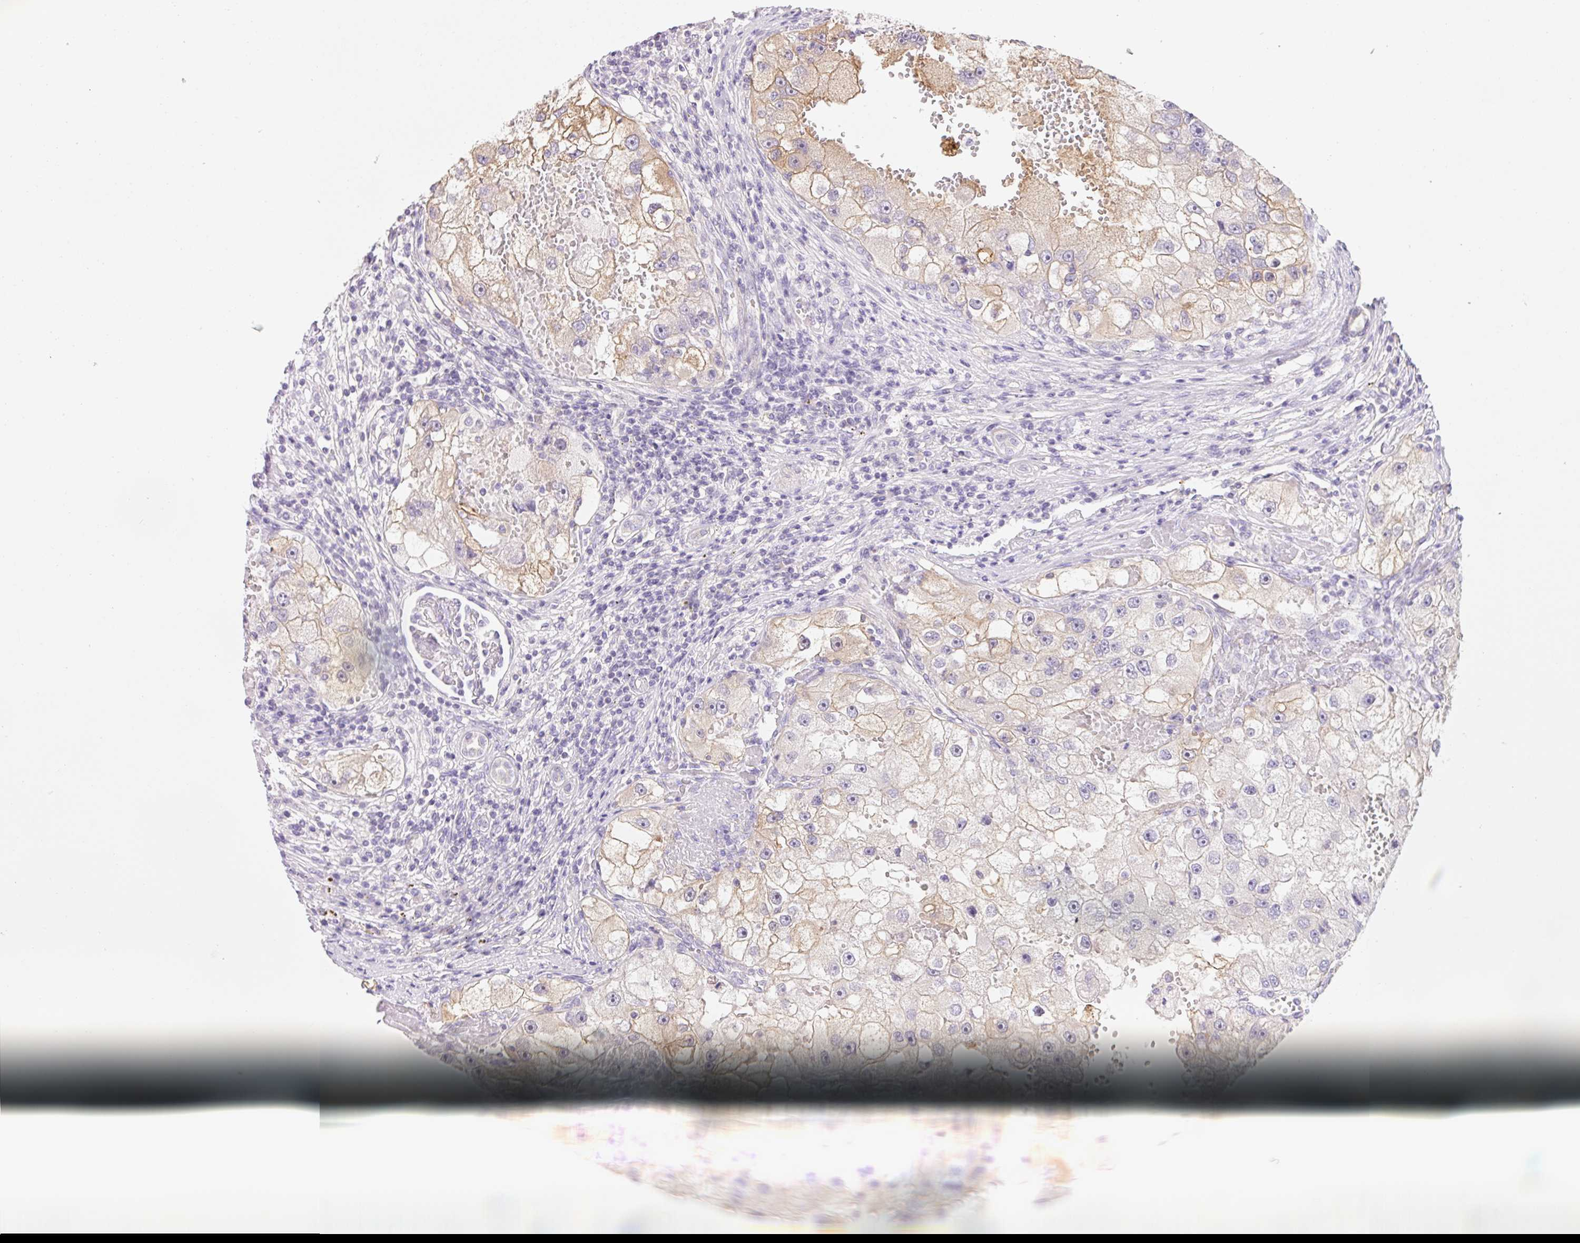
{"staining": {"intensity": "moderate", "quantity": "<25%", "location": "cytoplasmic/membranous"}, "tissue": "renal cancer", "cell_type": "Tumor cells", "image_type": "cancer", "snomed": [{"axis": "morphology", "description": "Adenocarcinoma, NOS"}, {"axis": "topography", "description": "Kidney"}], "caption": "Immunohistochemical staining of human renal cancer (adenocarcinoma) shows moderate cytoplasmic/membranous protein positivity in about <25% of tumor cells.", "gene": "COX8A", "patient": {"sex": "male", "age": 63}}